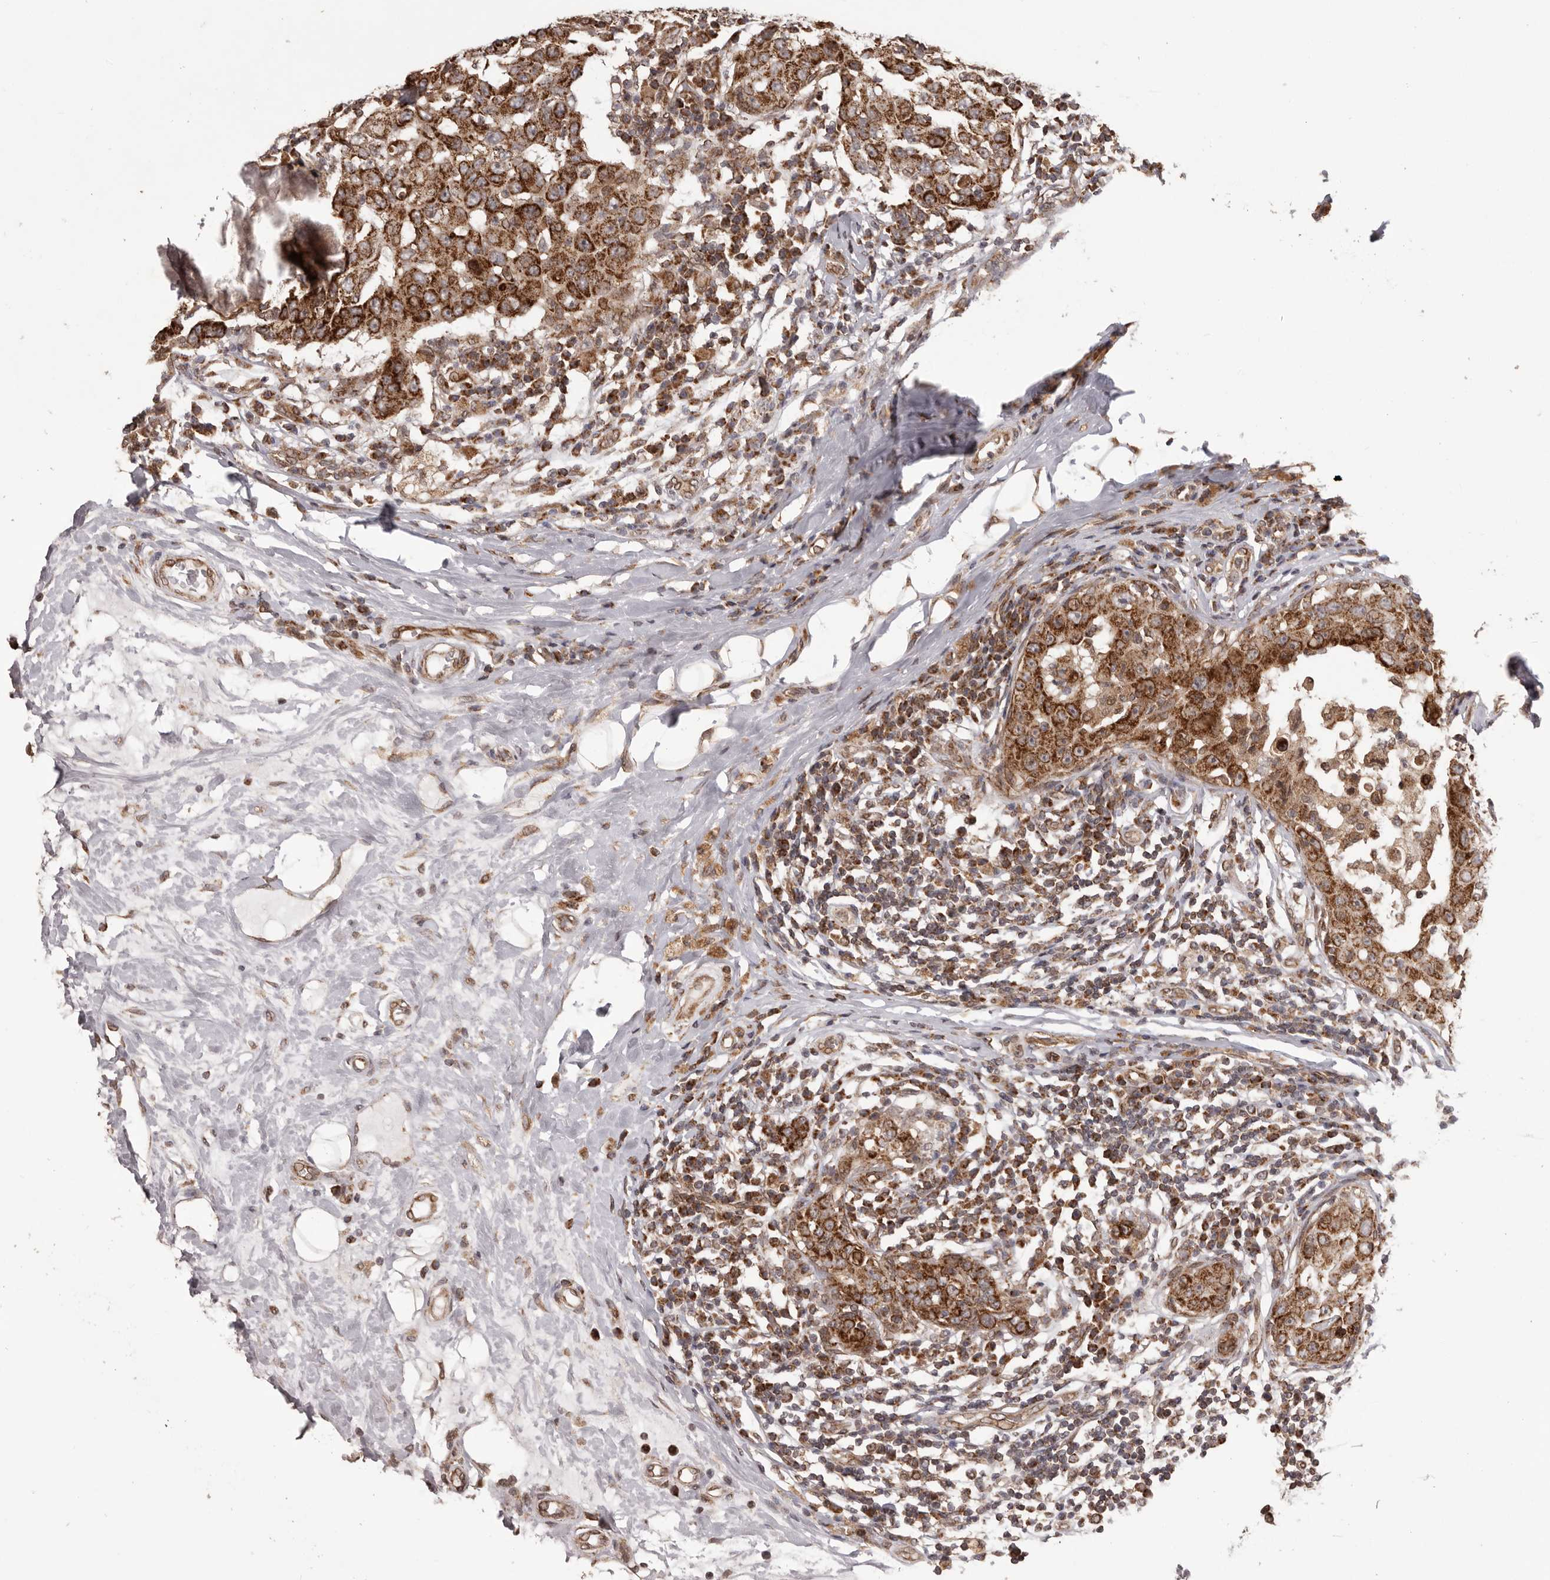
{"staining": {"intensity": "strong", "quantity": ">75%", "location": "cytoplasmic/membranous"}, "tissue": "breast cancer", "cell_type": "Tumor cells", "image_type": "cancer", "snomed": [{"axis": "morphology", "description": "Duct carcinoma"}, {"axis": "topography", "description": "Breast"}], "caption": "Immunohistochemical staining of breast cancer exhibits high levels of strong cytoplasmic/membranous positivity in about >75% of tumor cells. The protein is shown in brown color, while the nuclei are stained blue.", "gene": "CHRM2", "patient": {"sex": "female", "age": 27}}